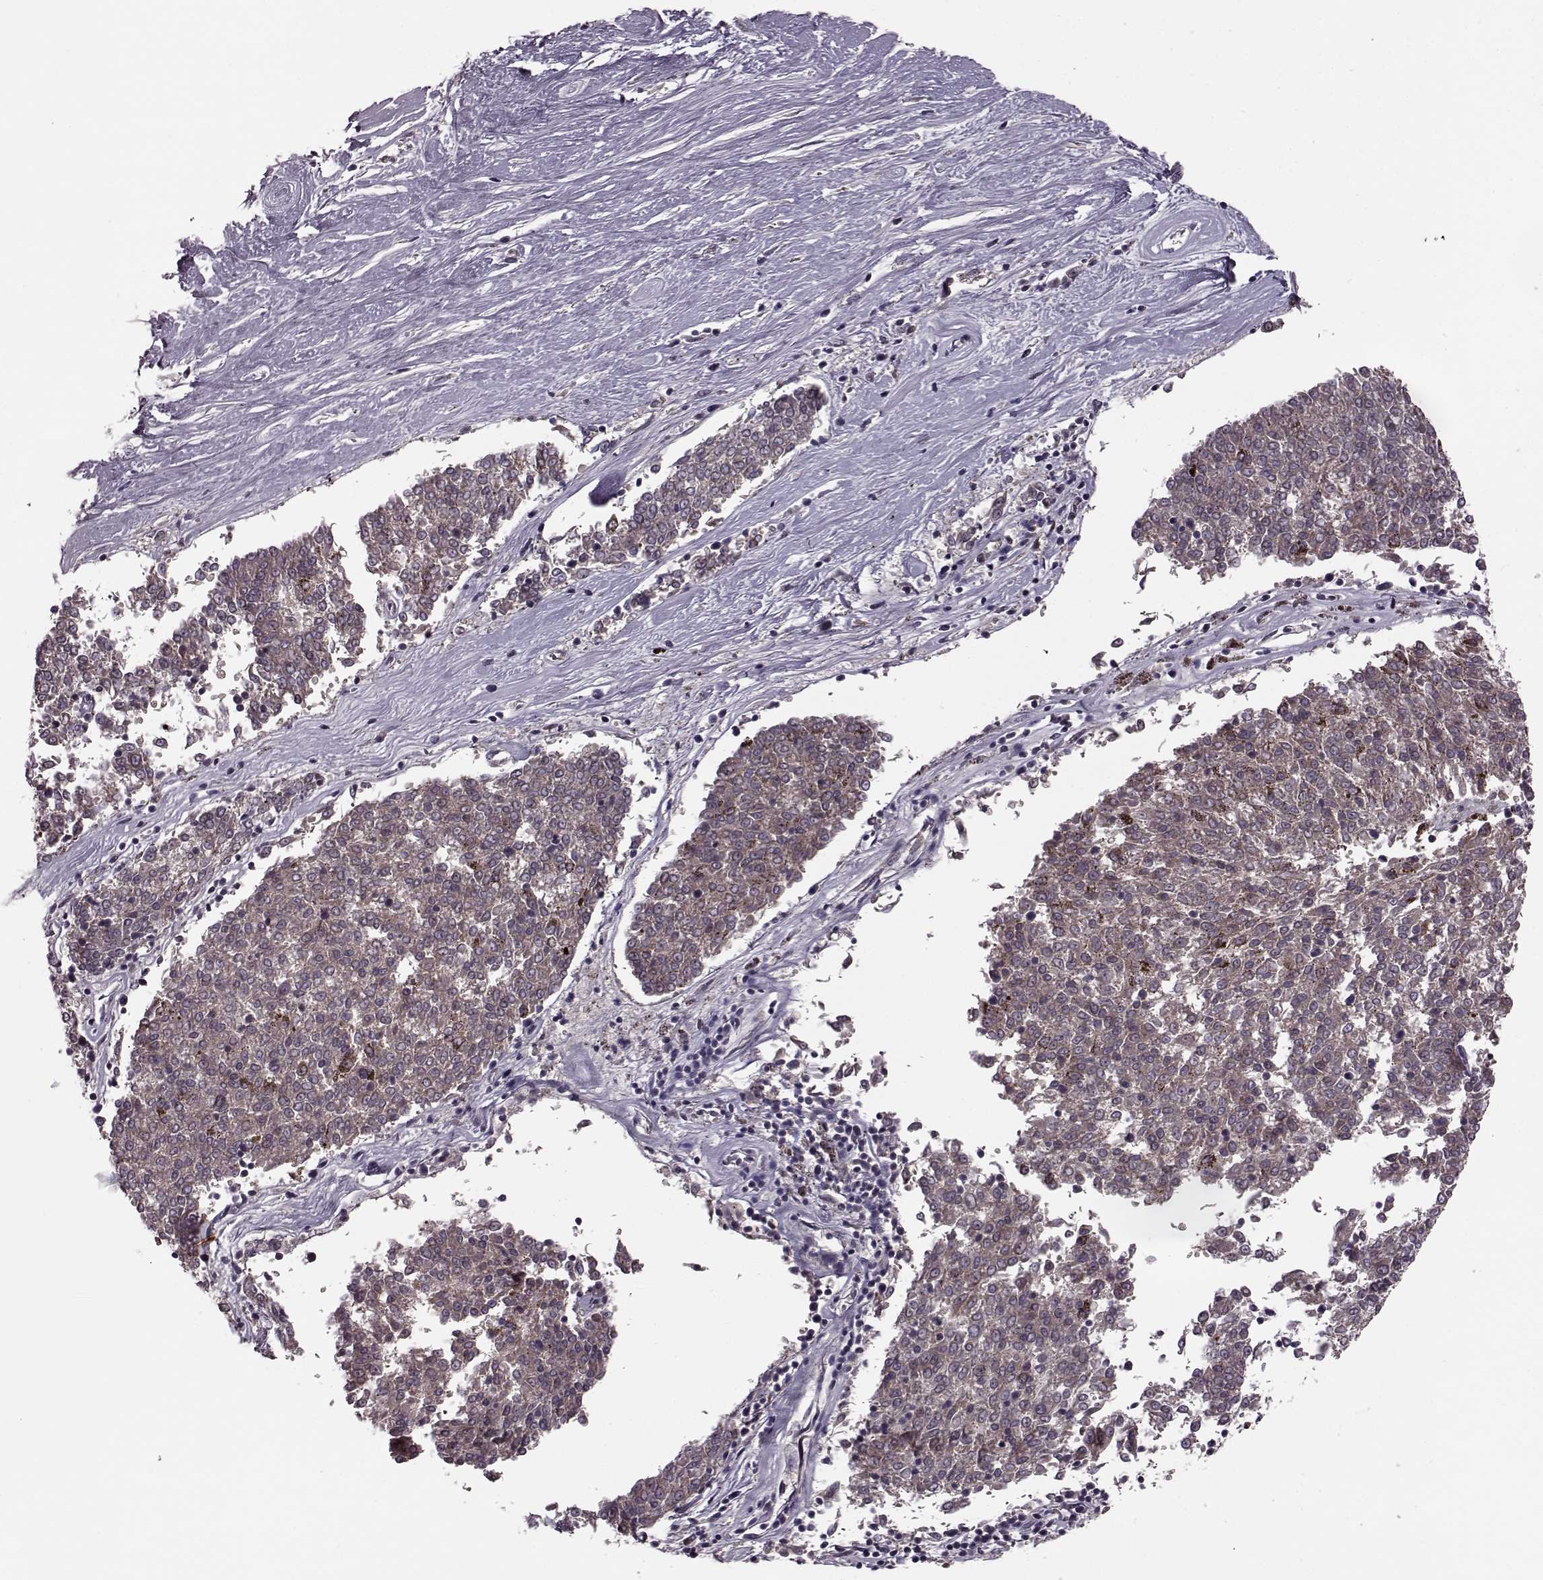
{"staining": {"intensity": "negative", "quantity": "none", "location": "none"}, "tissue": "melanoma", "cell_type": "Tumor cells", "image_type": "cancer", "snomed": [{"axis": "morphology", "description": "Malignant melanoma, NOS"}, {"axis": "topography", "description": "Skin"}], "caption": "IHC image of human melanoma stained for a protein (brown), which demonstrates no staining in tumor cells. Brightfield microscopy of immunohistochemistry (IHC) stained with DAB (3,3'-diaminobenzidine) (brown) and hematoxylin (blue), captured at high magnification.", "gene": "SYNPO", "patient": {"sex": "female", "age": 72}}